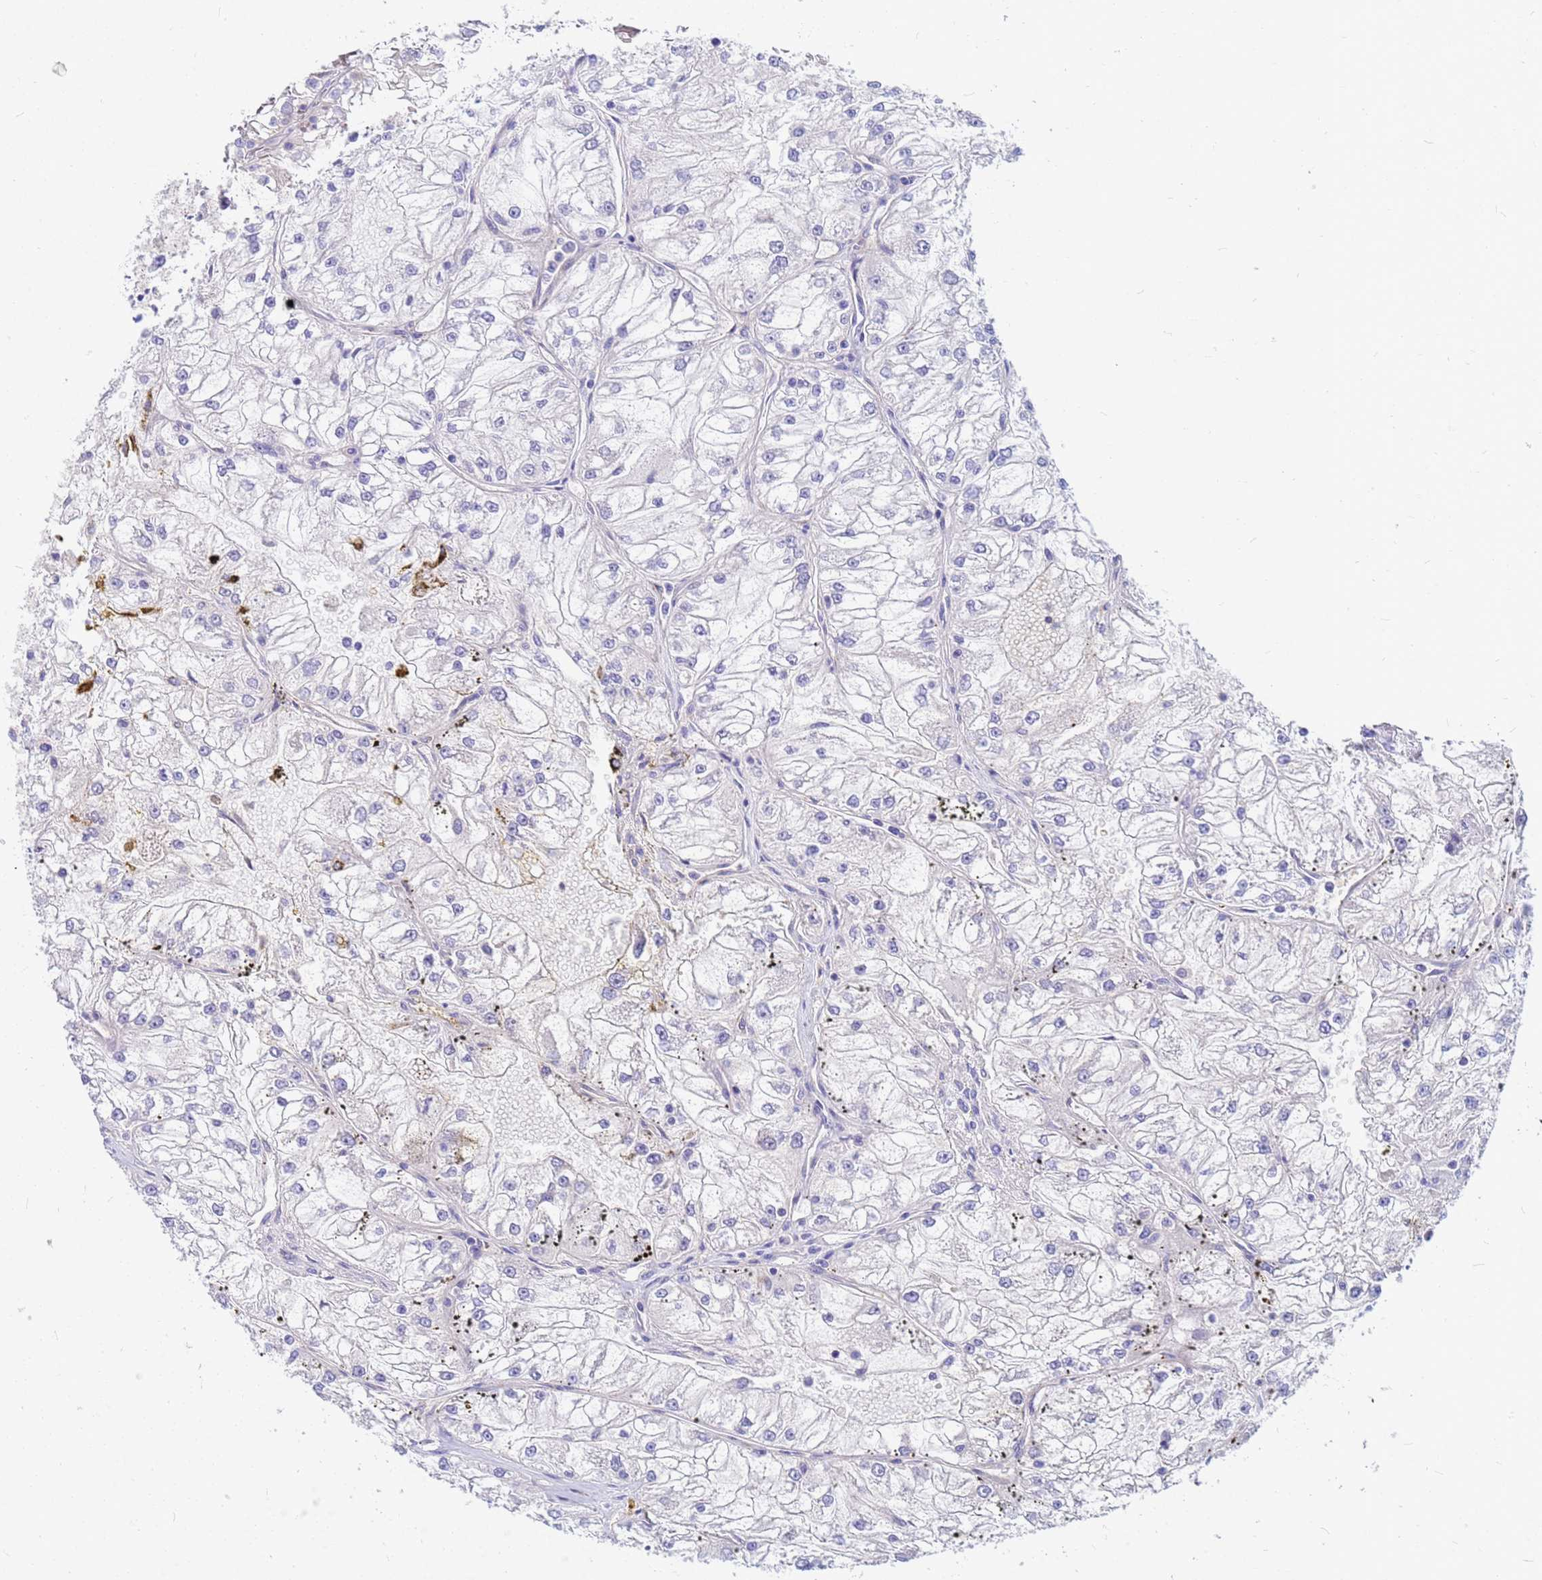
{"staining": {"intensity": "negative", "quantity": "none", "location": "none"}, "tissue": "renal cancer", "cell_type": "Tumor cells", "image_type": "cancer", "snomed": [{"axis": "morphology", "description": "Adenocarcinoma, NOS"}, {"axis": "topography", "description": "Kidney"}], "caption": "An immunohistochemistry (IHC) micrograph of renal cancer is shown. There is no staining in tumor cells of renal cancer.", "gene": "DPRX", "patient": {"sex": "female", "age": 72}}